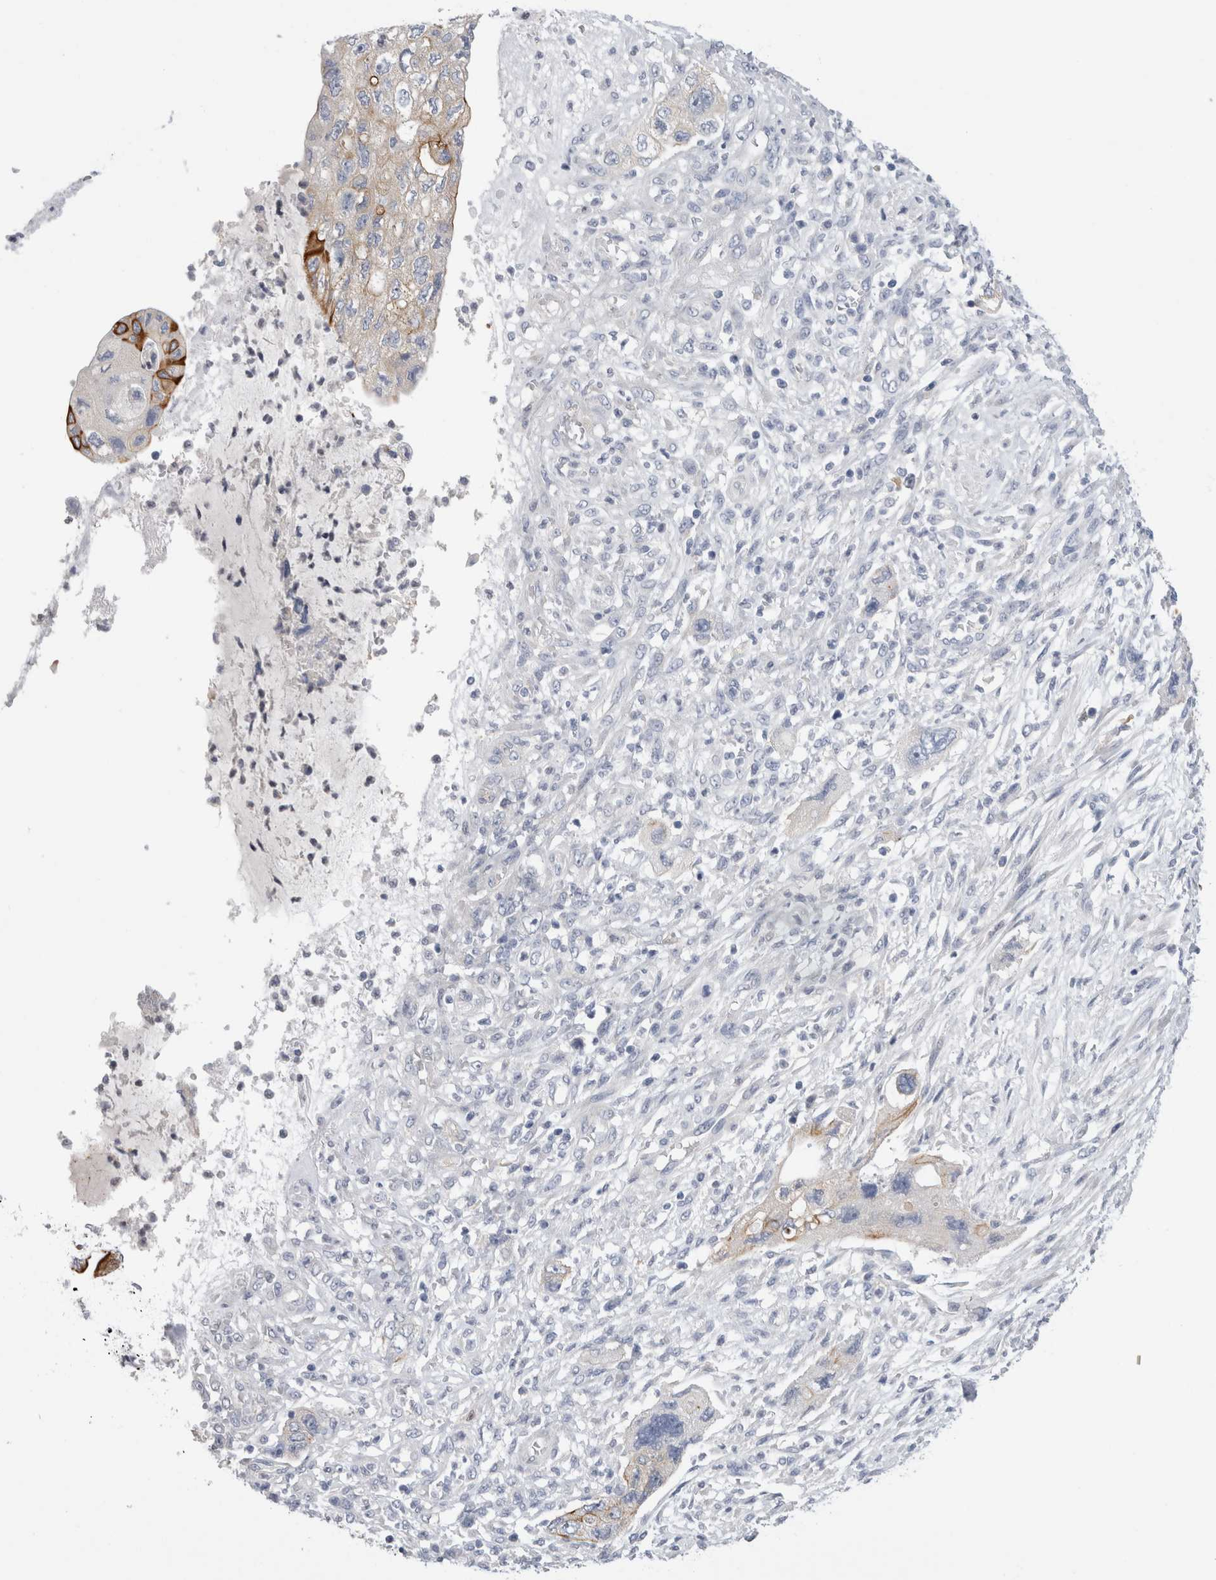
{"staining": {"intensity": "moderate", "quantity": "<25%", "location": "cytoplasmic/membranous"}, "tissue": "pancreatic cancer", "cell_type": "Tumor cells", "image_type": "cancer", "snomed": [{"axis": "morphology", "description": "Adenocarcinoma, NOS"}, {"axis": "topography", "description": "Pancreas"}], "caption": "Immunohistochemical staining of human pancreatic adenocarcinoma exhibits low levels of moderate cytoplasmic/membranous staining in about <25% of tumor cells. (DAB (3,3'-diaminobenzidine) IHC, brown staining for protein, blue staining for nuclei).", "gene": "SLC20A2", "patient": {"sex": "female", "age": 73}}